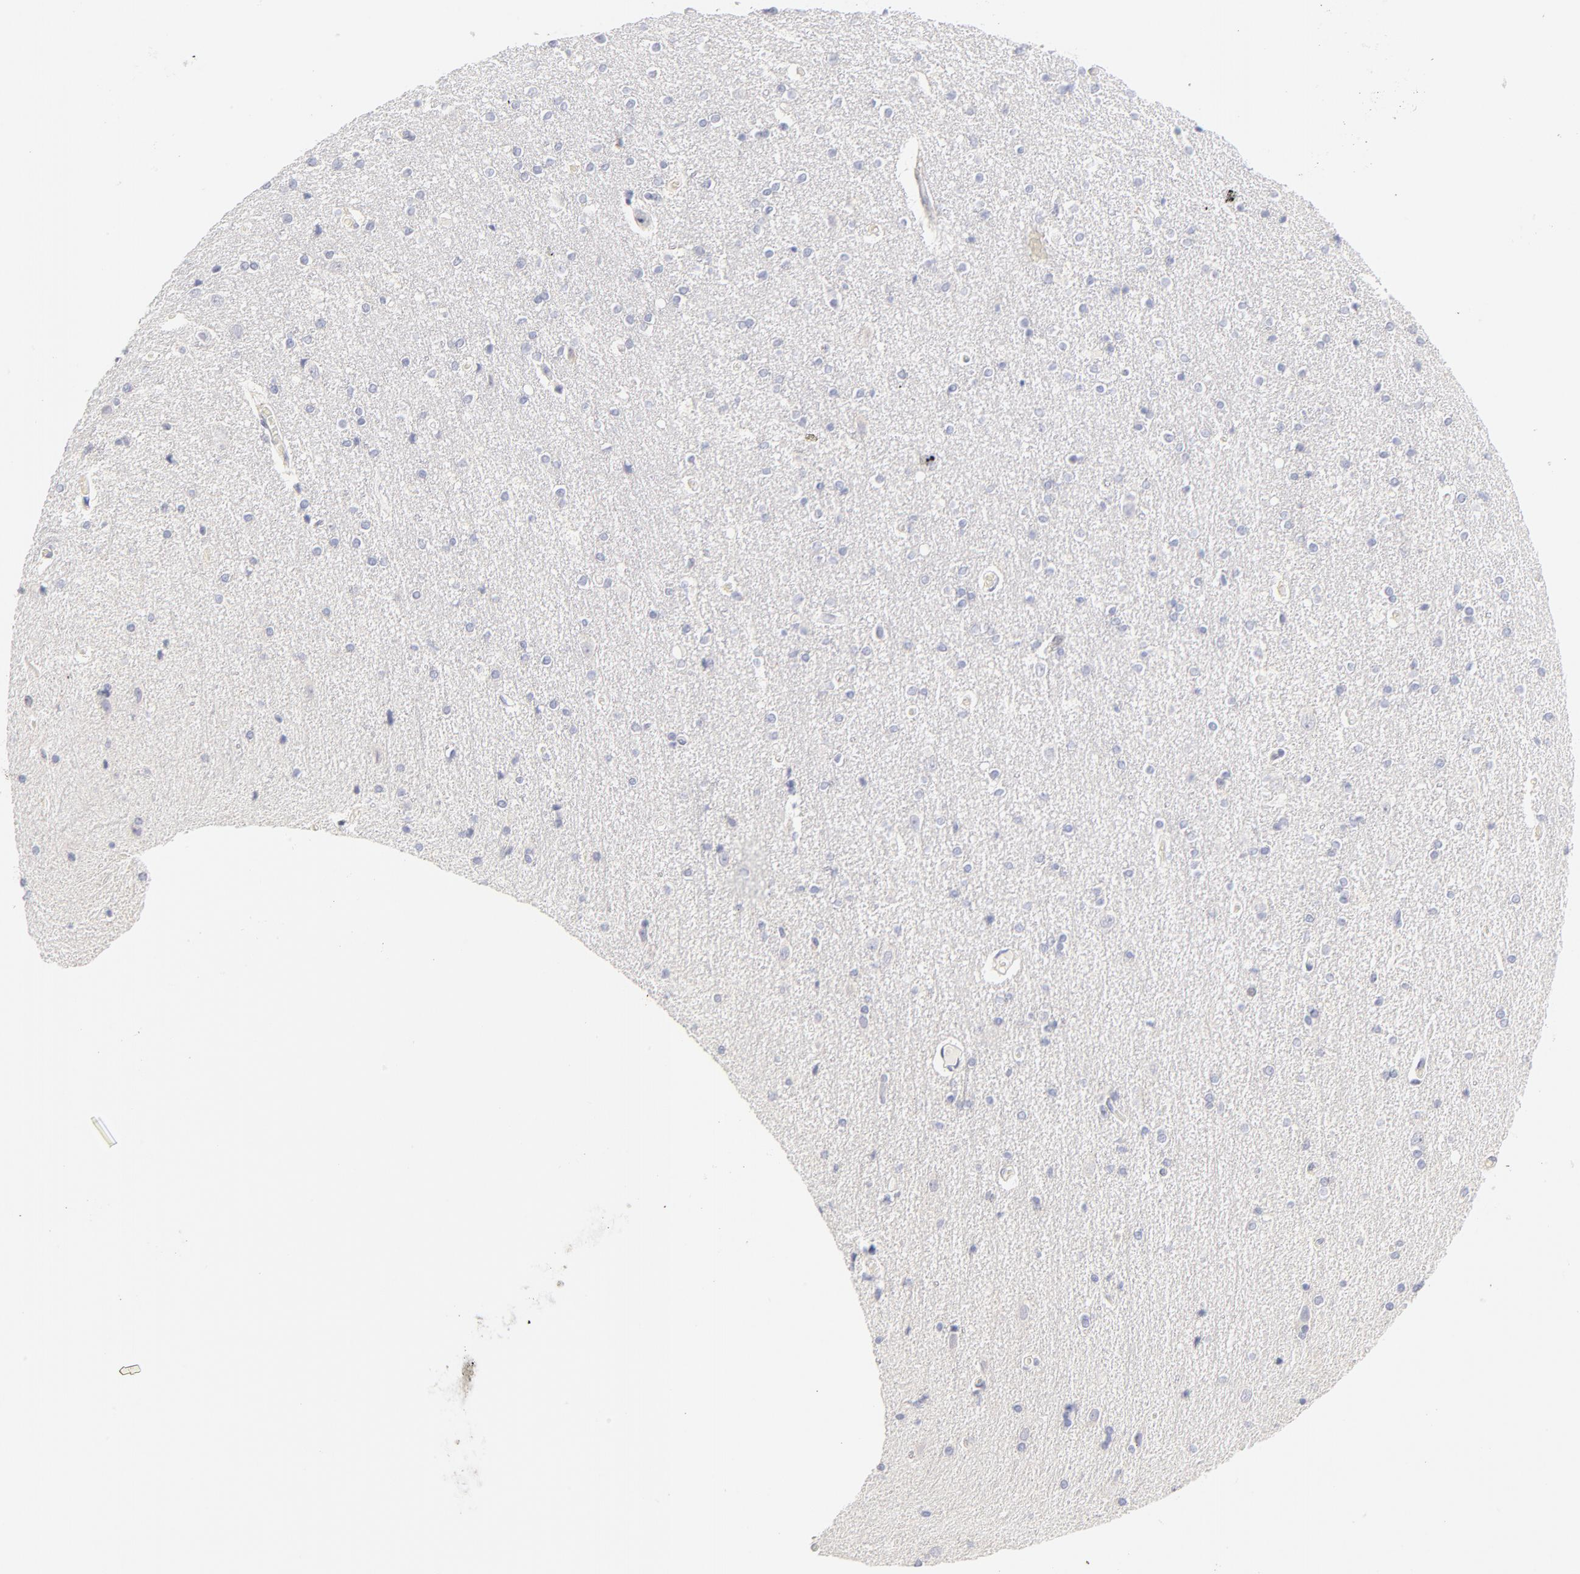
{"staining": {"intensity": "negative", "quantity": "none", "location": "none"}, "tissue": "caudate", "cell_type": "Glial cells", "image_type": "normal", "snomed": [{"axis": "morphology", "description": "Normal tissue, NOS"}, {"axis": "topography", "description": "Lateral ventricle wall"}], "caption": "There is no significant expression in glial cells of caudate.", "gene": "NPNT", "patient": {"sex": "female", "age": 54}}